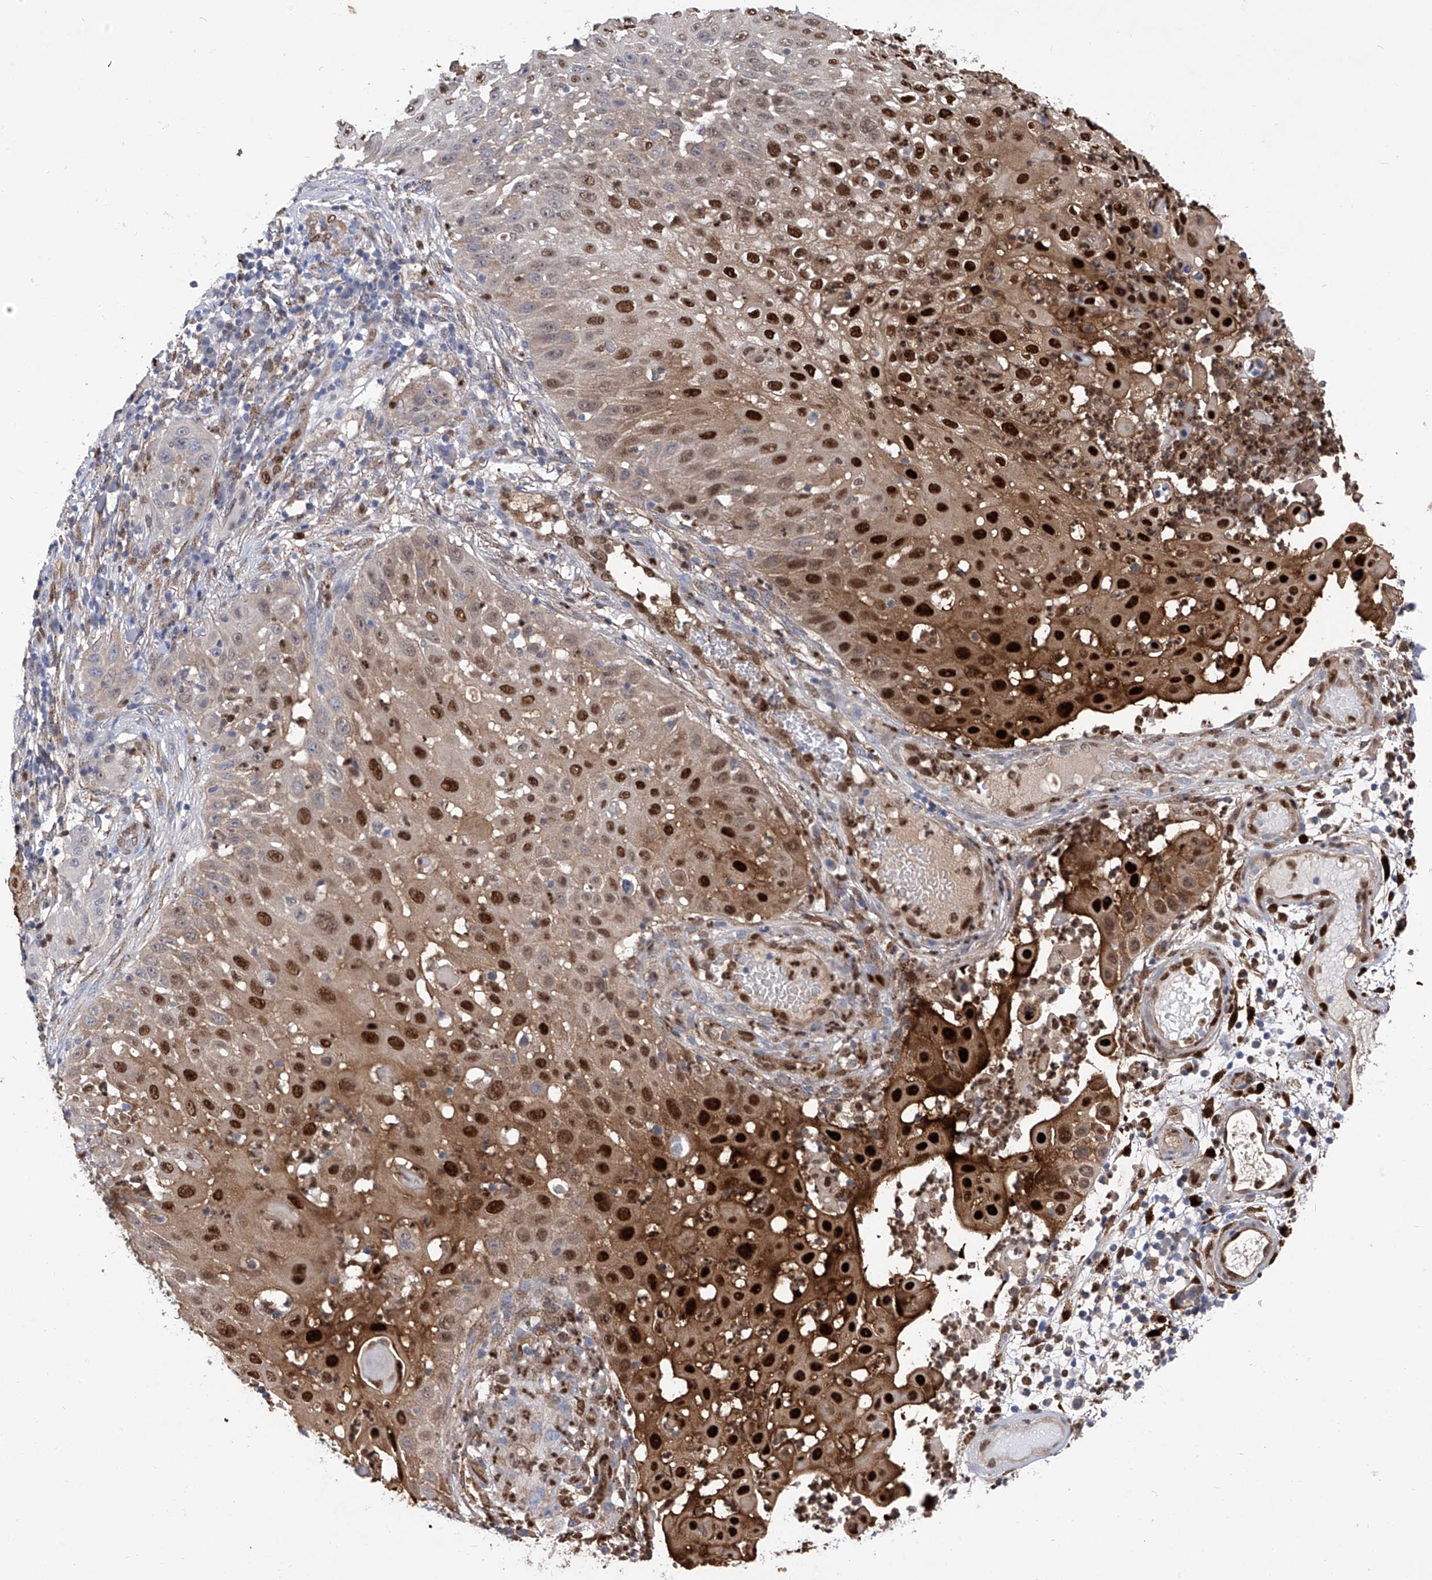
{"staining": {"intensity": "strong", "quantity": "25%-75%", "location": "cytoplasmic/membranous,nuclear"}, "tissue": "skin cancer", "cell_type": "Tumor cells", "image_type": "cancer", "snomed": [{"axis": "morphology", "description": "Squamous cell carcinoma, NOS"}, {"axis": "topography", "description": "Skin"}], "caption": "Immunohistochemistry (IHC) image of human skin squamous cell carcinoma stained for a protein (brown), which exhibits high levels of strong cytoplasmic/membranous and nuclear positivity in about 25%-75% of tumor cells.", "gene": "PHF20", "patient": {"sex": "female", "age": 44}}